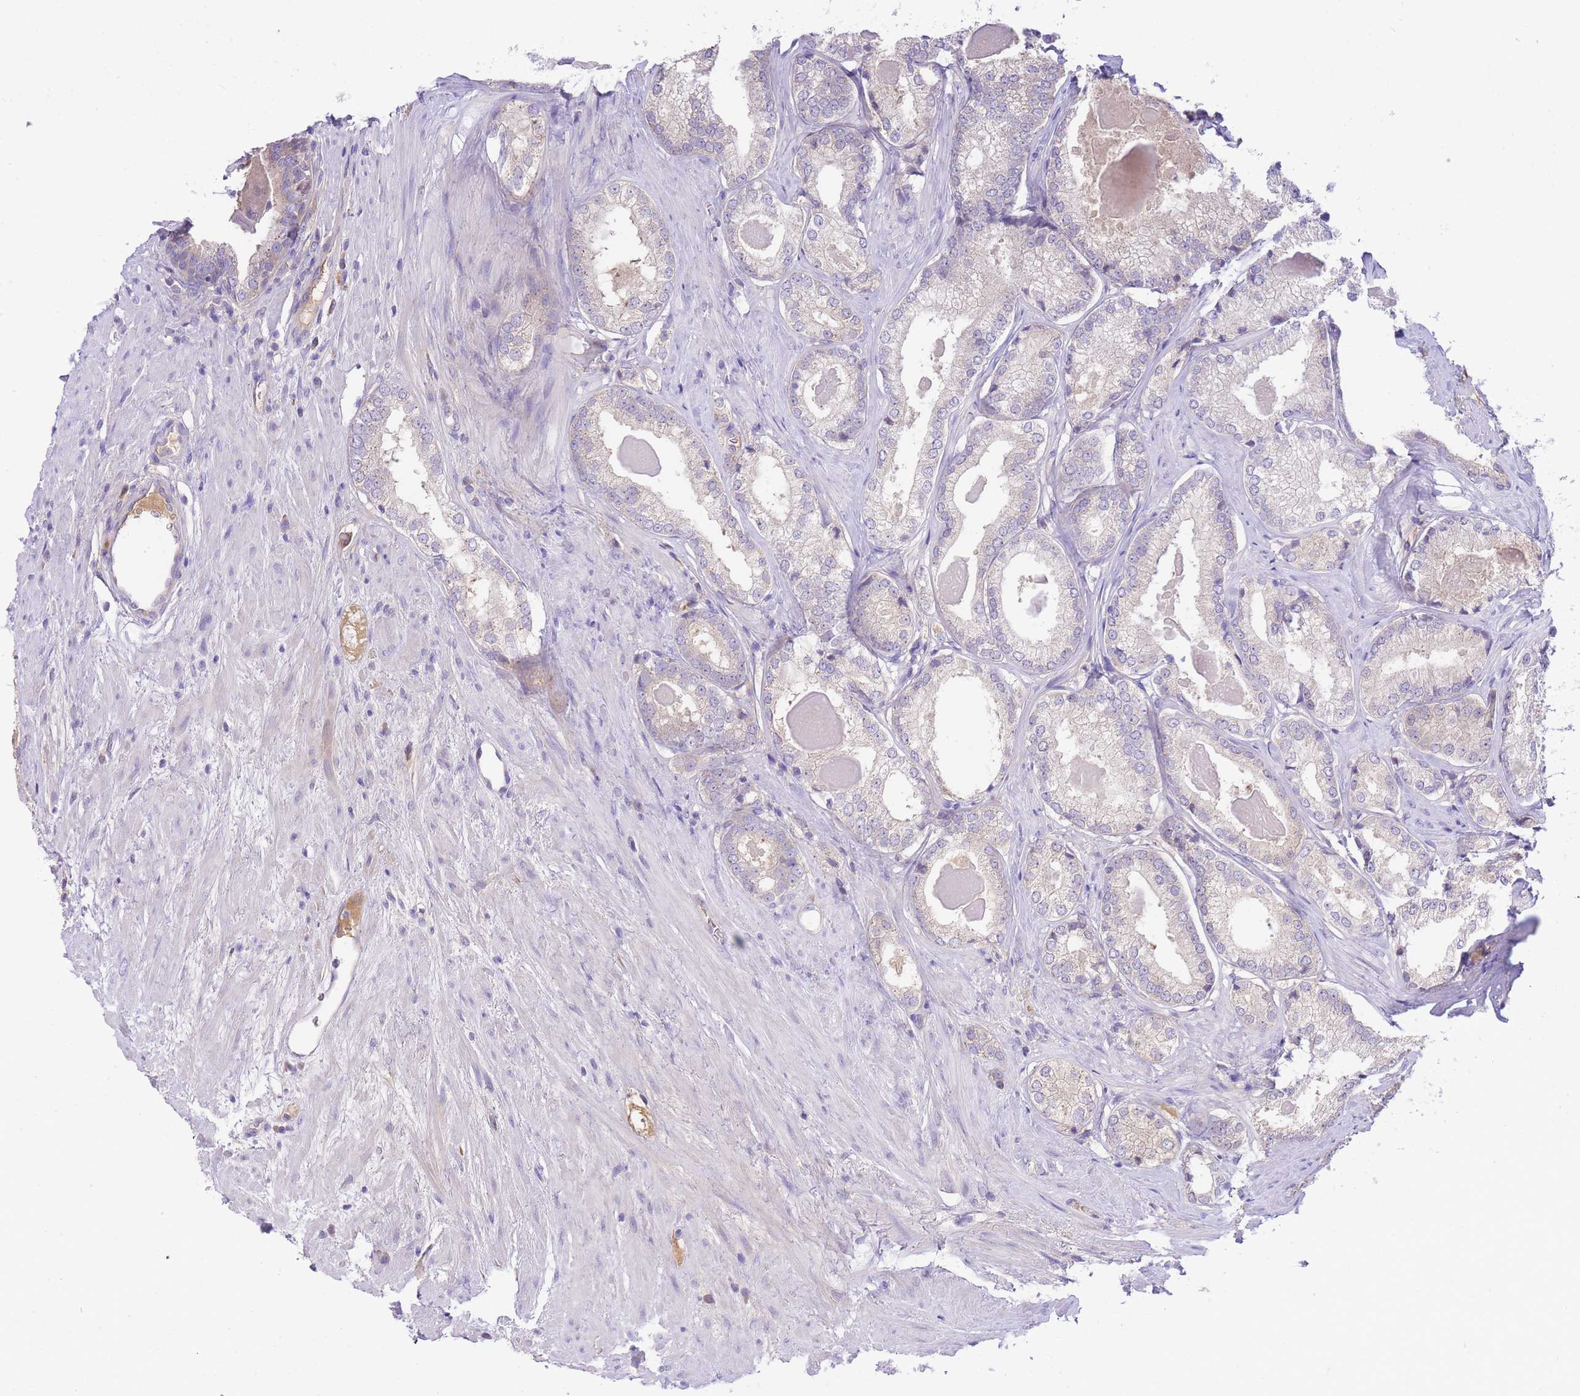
{"staining": {"intensity": "negative", "quantity": "none", "location": "none"}, "tissue": "prostate cancer", "cell_type": "Tumor cells", "image_type": "cancer", "snomed": [{"axis": "morphology", "description": "Adenocarcinoma, Low grade"}, {"axis": "topography", "description": "Prostate"}], "caption": "Histopathology image shows no protein positivity in tumor cells of prostate adenocarcinoma (low-grade) tissue.", "gene": "LIPH", "patient": {"sex": "male", "age": 68}}